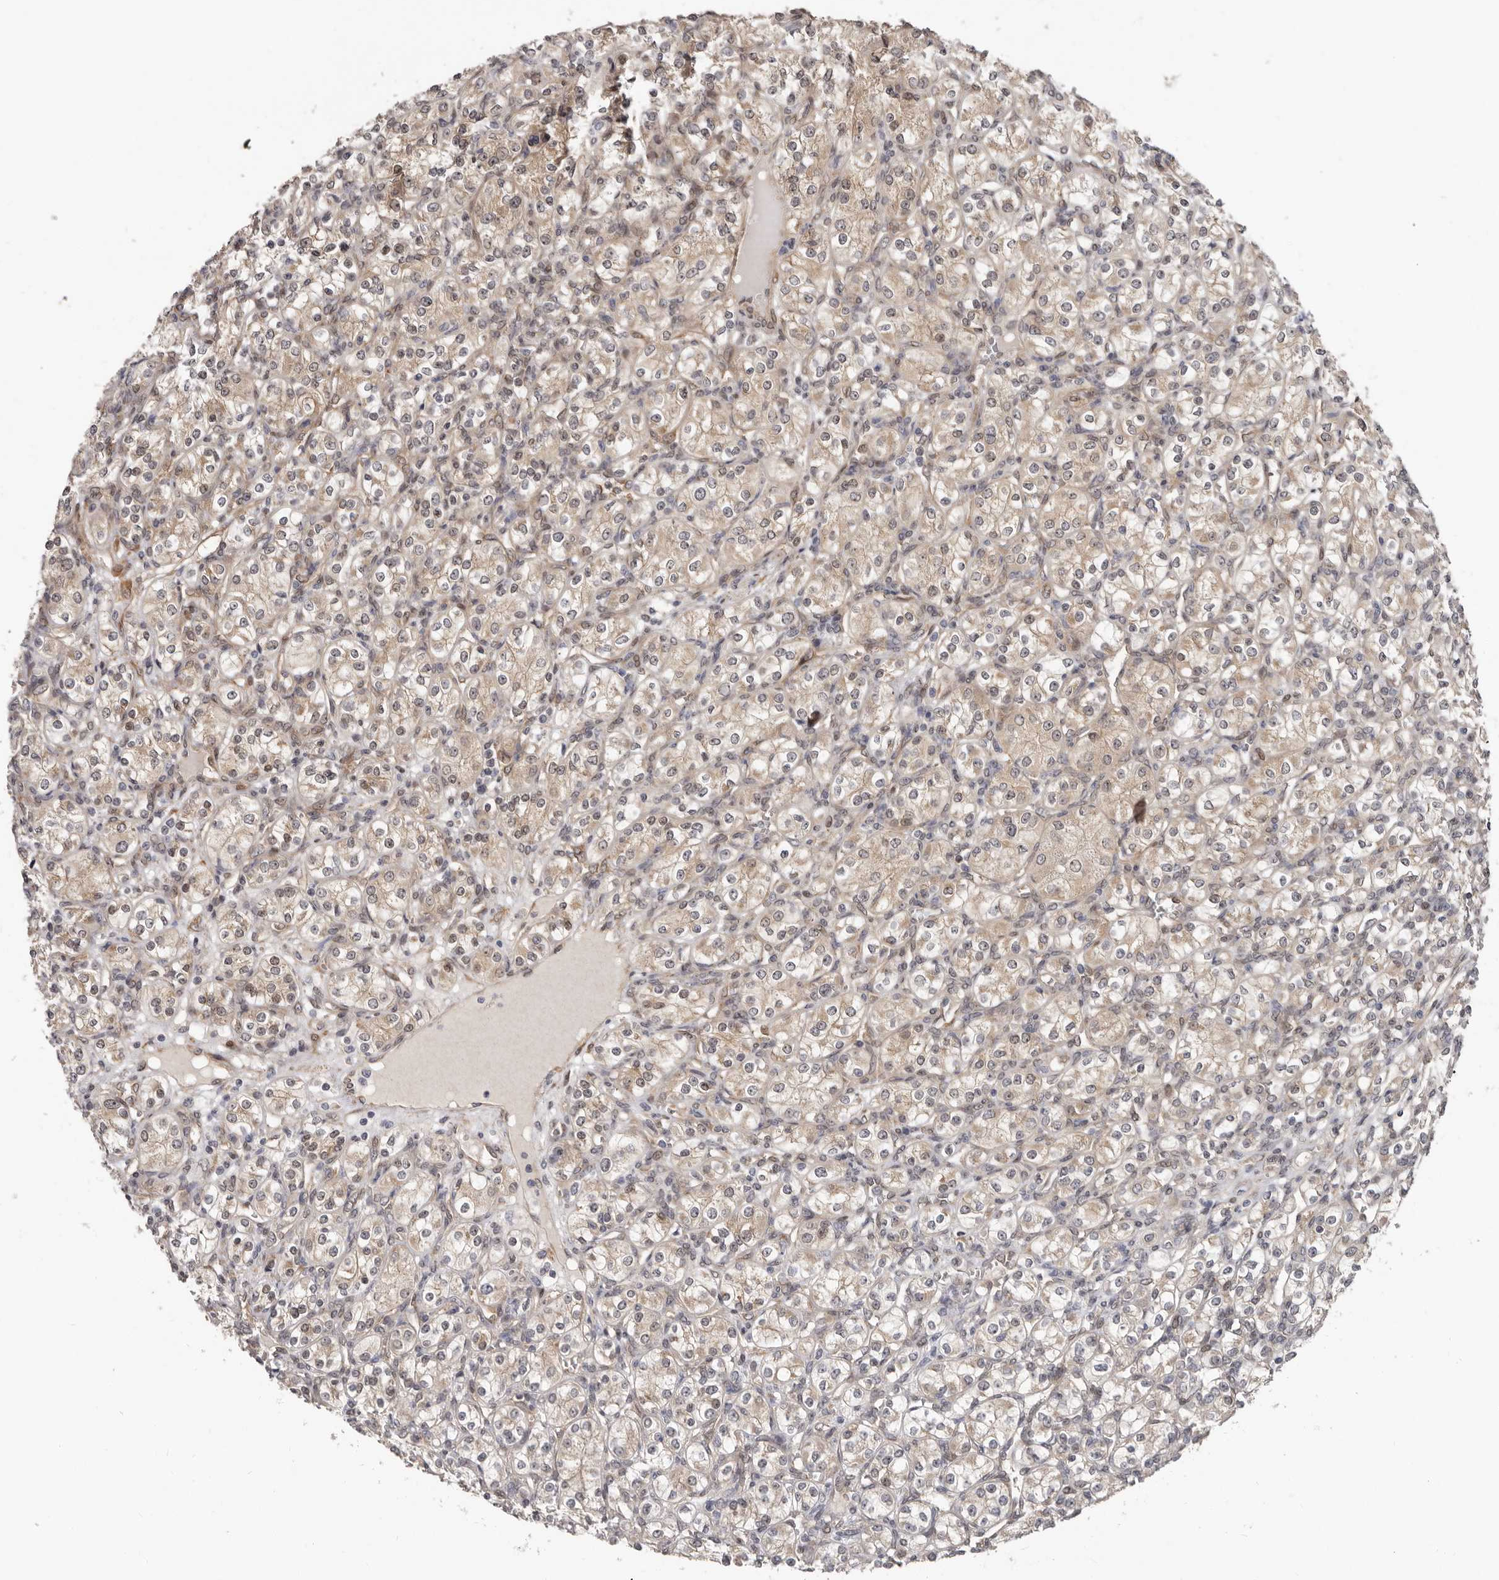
{"staining": {"intensity": "weak", "quantity": ">75%", "location": "cytoplasmic/membranous"}, "tissue": "renal cancer", "cell_type": "Tumor cells", "image_type": "cancer", "snomed": [{"axis": "morphology", "description": "Adenocarcinoma, NOS"}, {"axis": "topography", "description": "Kidney"}], "caption": "Renal cancer (adenocarcinoma) stained with a brown dye shows weak cytoplasmic/membranous positive positivity in approximately >75% of tumor cells.", "gene": "SBDS", "patient": {"sex": "male", "age": 77}}